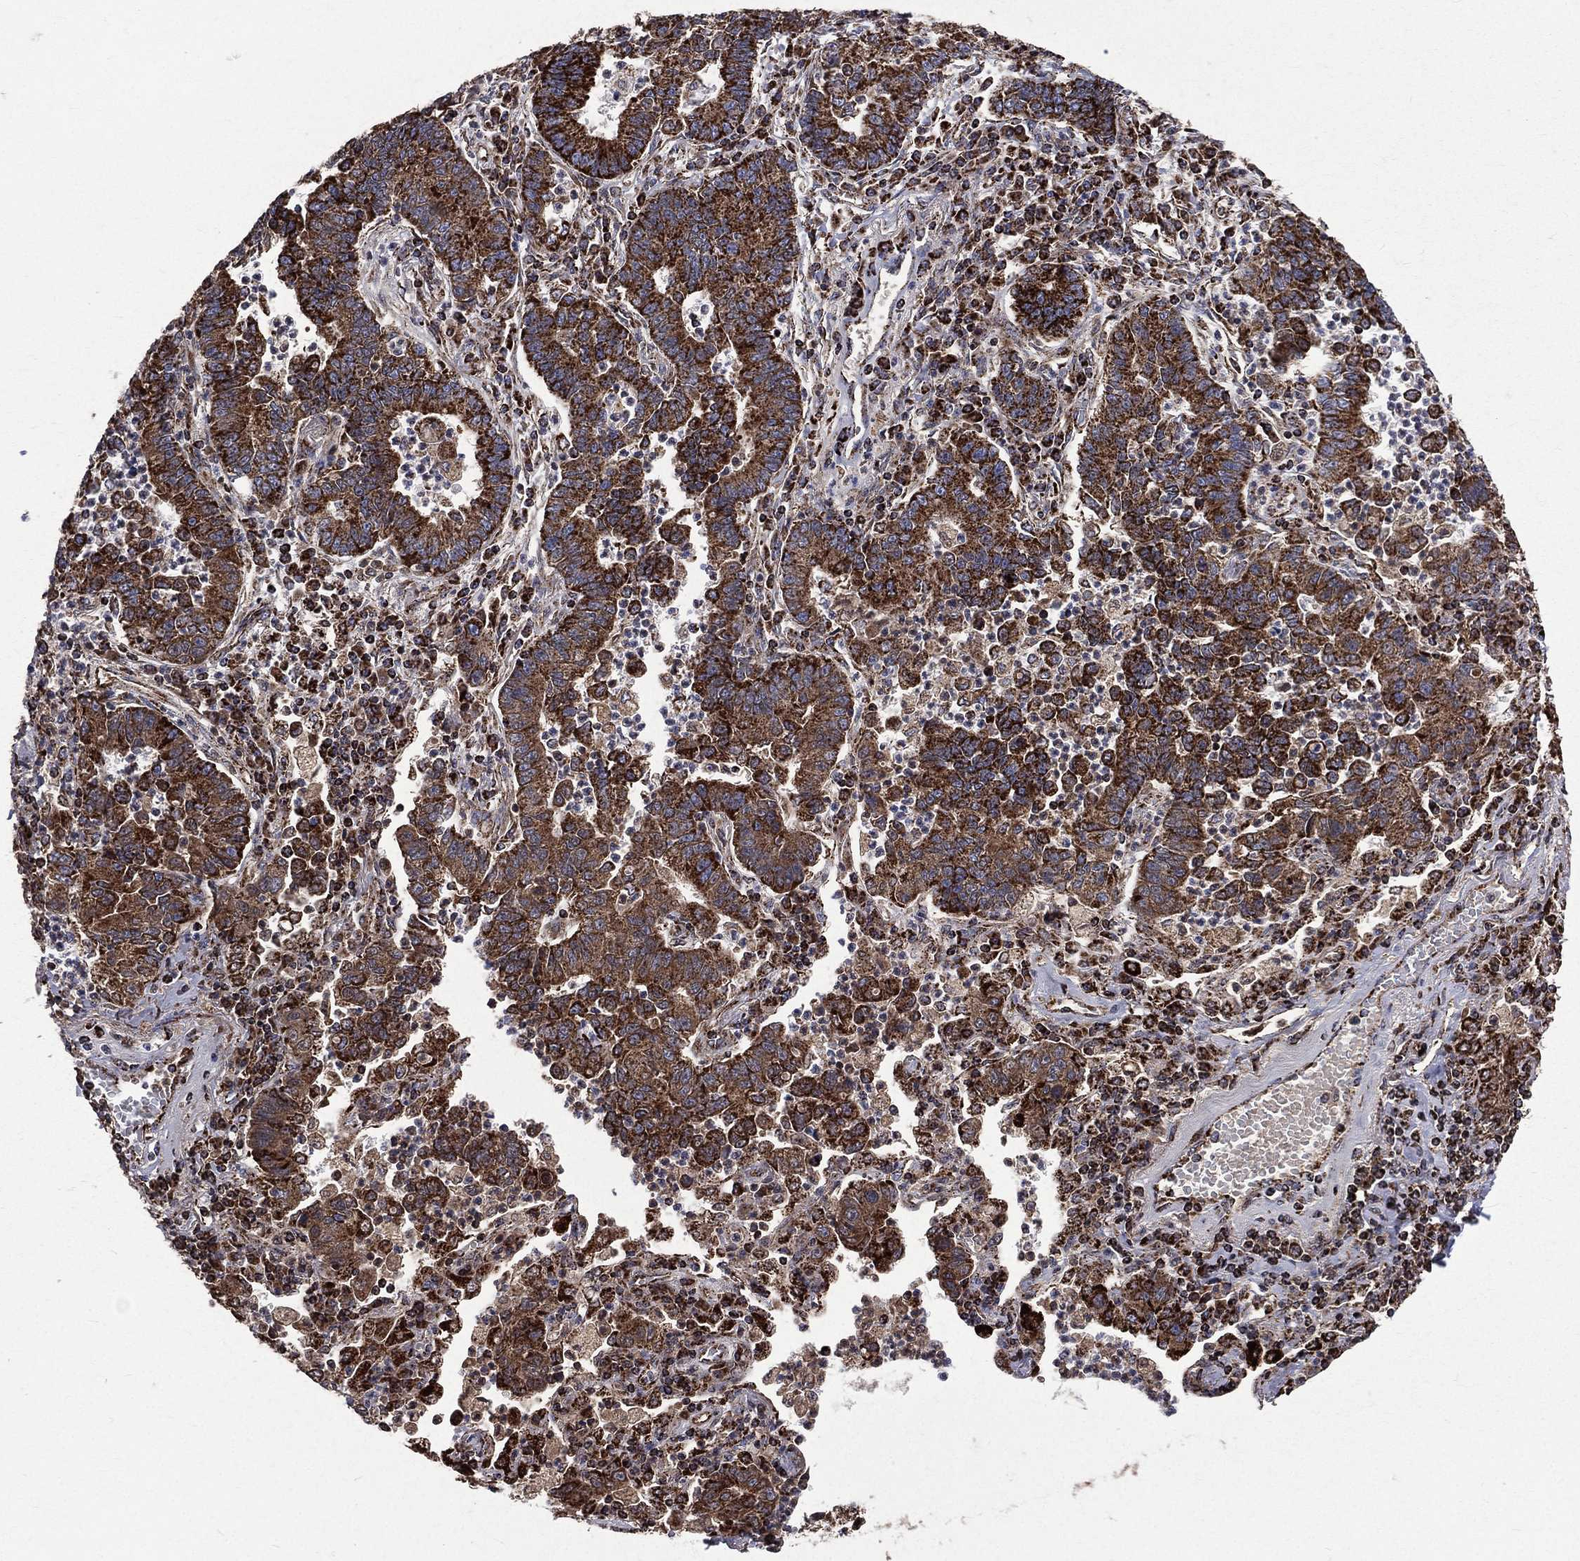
{"staining": {"intensity": "strong", "quantity": ">75%", "location": "cytoplasmic/membranous"}, "tissue": "lung cancer", "cell_type": "Tumor cells", "image_type": "cancer", "snomed": [{"axis": "morphology", "description": "Adenocarcinoma, NOS"}, {"axis": "topography", "description": "Lung"}], "caption": "IHC staining of lung cancer, which demonstrates high levels of strong cytoplasmic/membranous expression in about >75% of tumor cells indicating strong cytoplasmic/membranous protein positivity. The staining was performed using DAB (brown) for protein detection and nuclei were counterstained in hematoxylin (blue).", "gene": "GOT2", "patient": {"sex": "female", "age": 57}}